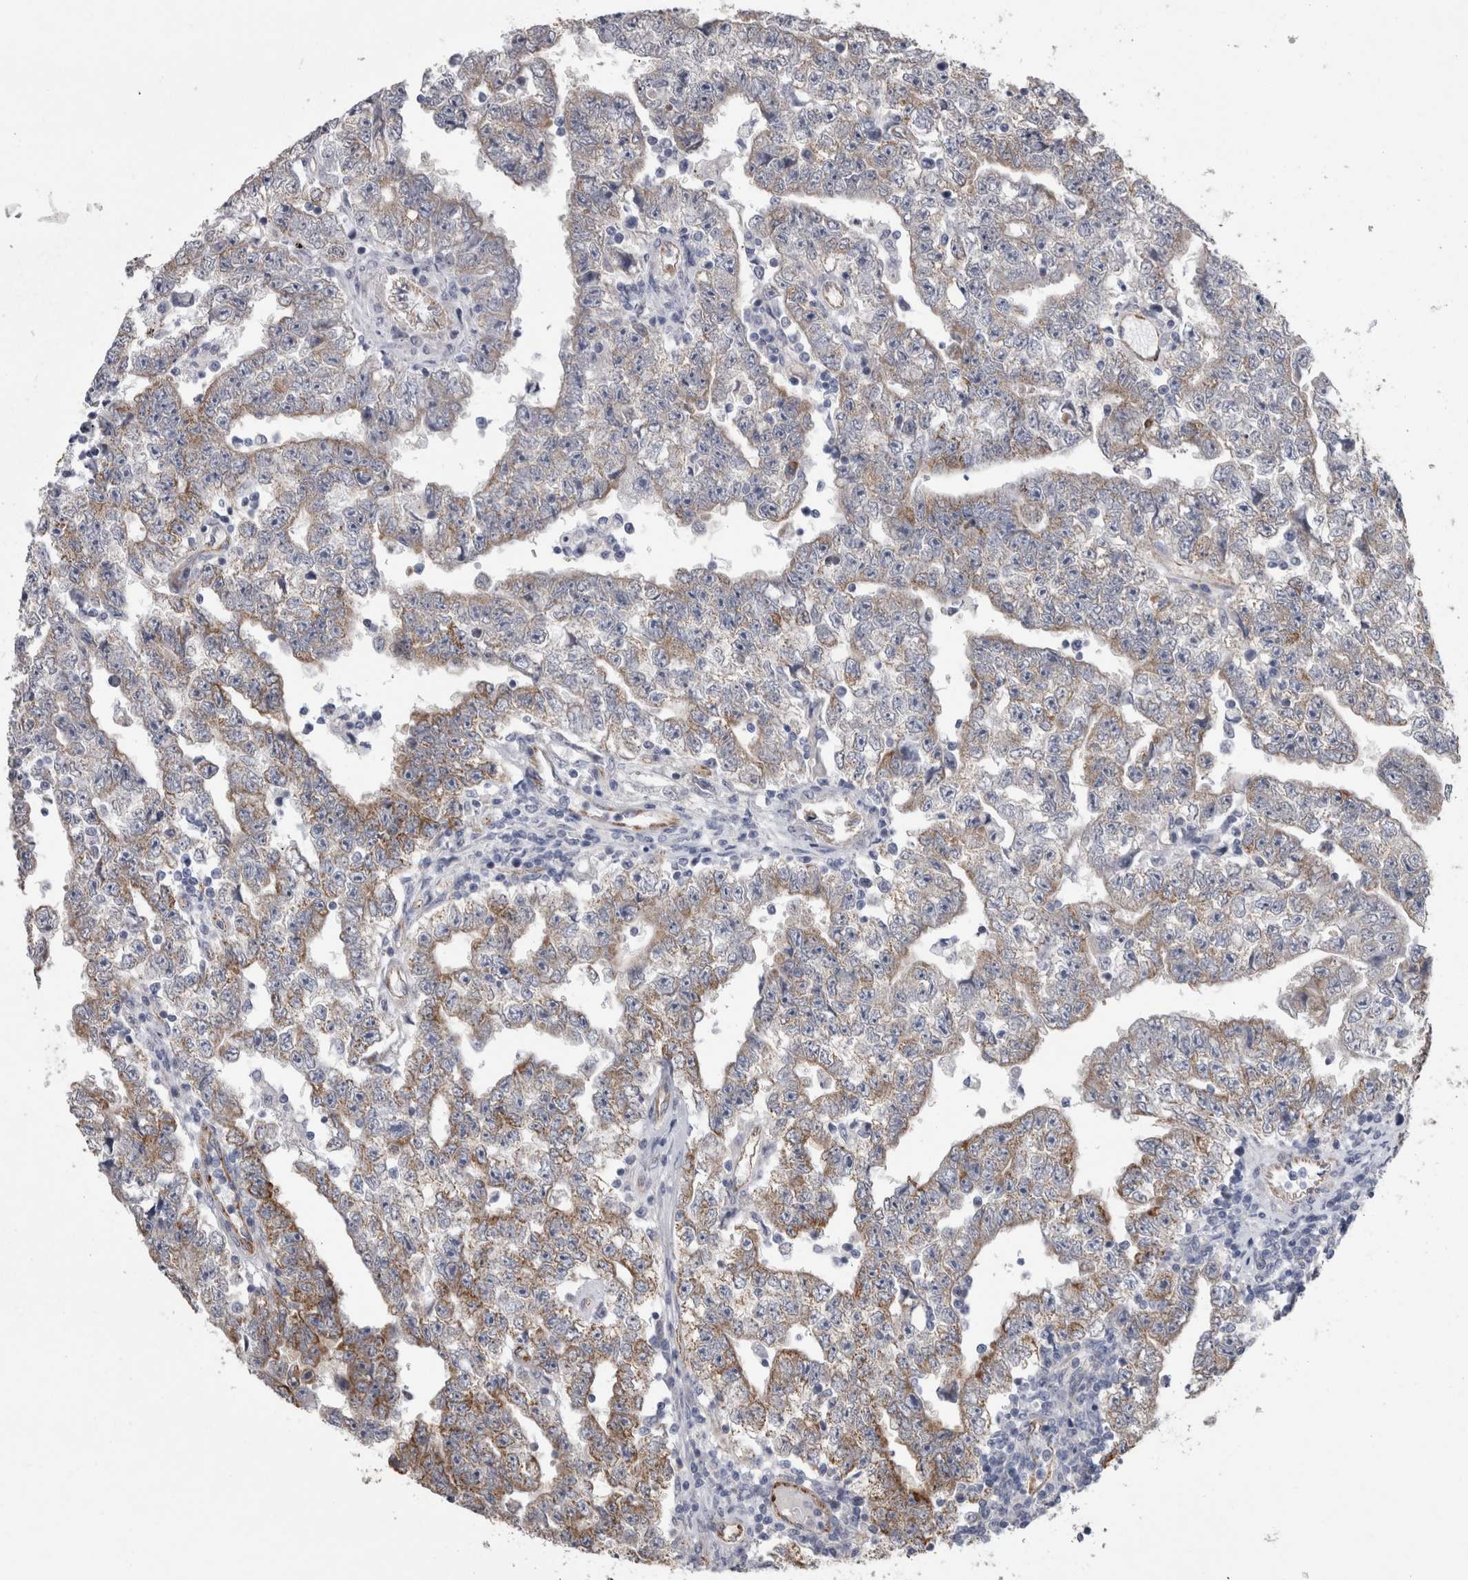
{"staining": {"intensity": "moderate", "quantity": ">75%", "location": "cytoplasmic/membranous"}, "tissue": "testis cancer", "cell_type": "Tumor cells", "image_type": "cancer", "snomed": [{"axis": "morphology", "description": "Carcinoma, Embryonal, NOS"}, {"axis": "topography", "description": "Testis"}], "caption": "This is an image of IHC staining of testis embryonal carcinoma, which shows moderate staining in the cytoplasmic/membranous of tumor cells.", "gene": "ACOT7", "patient": {"sex": "male", "age": 25}}